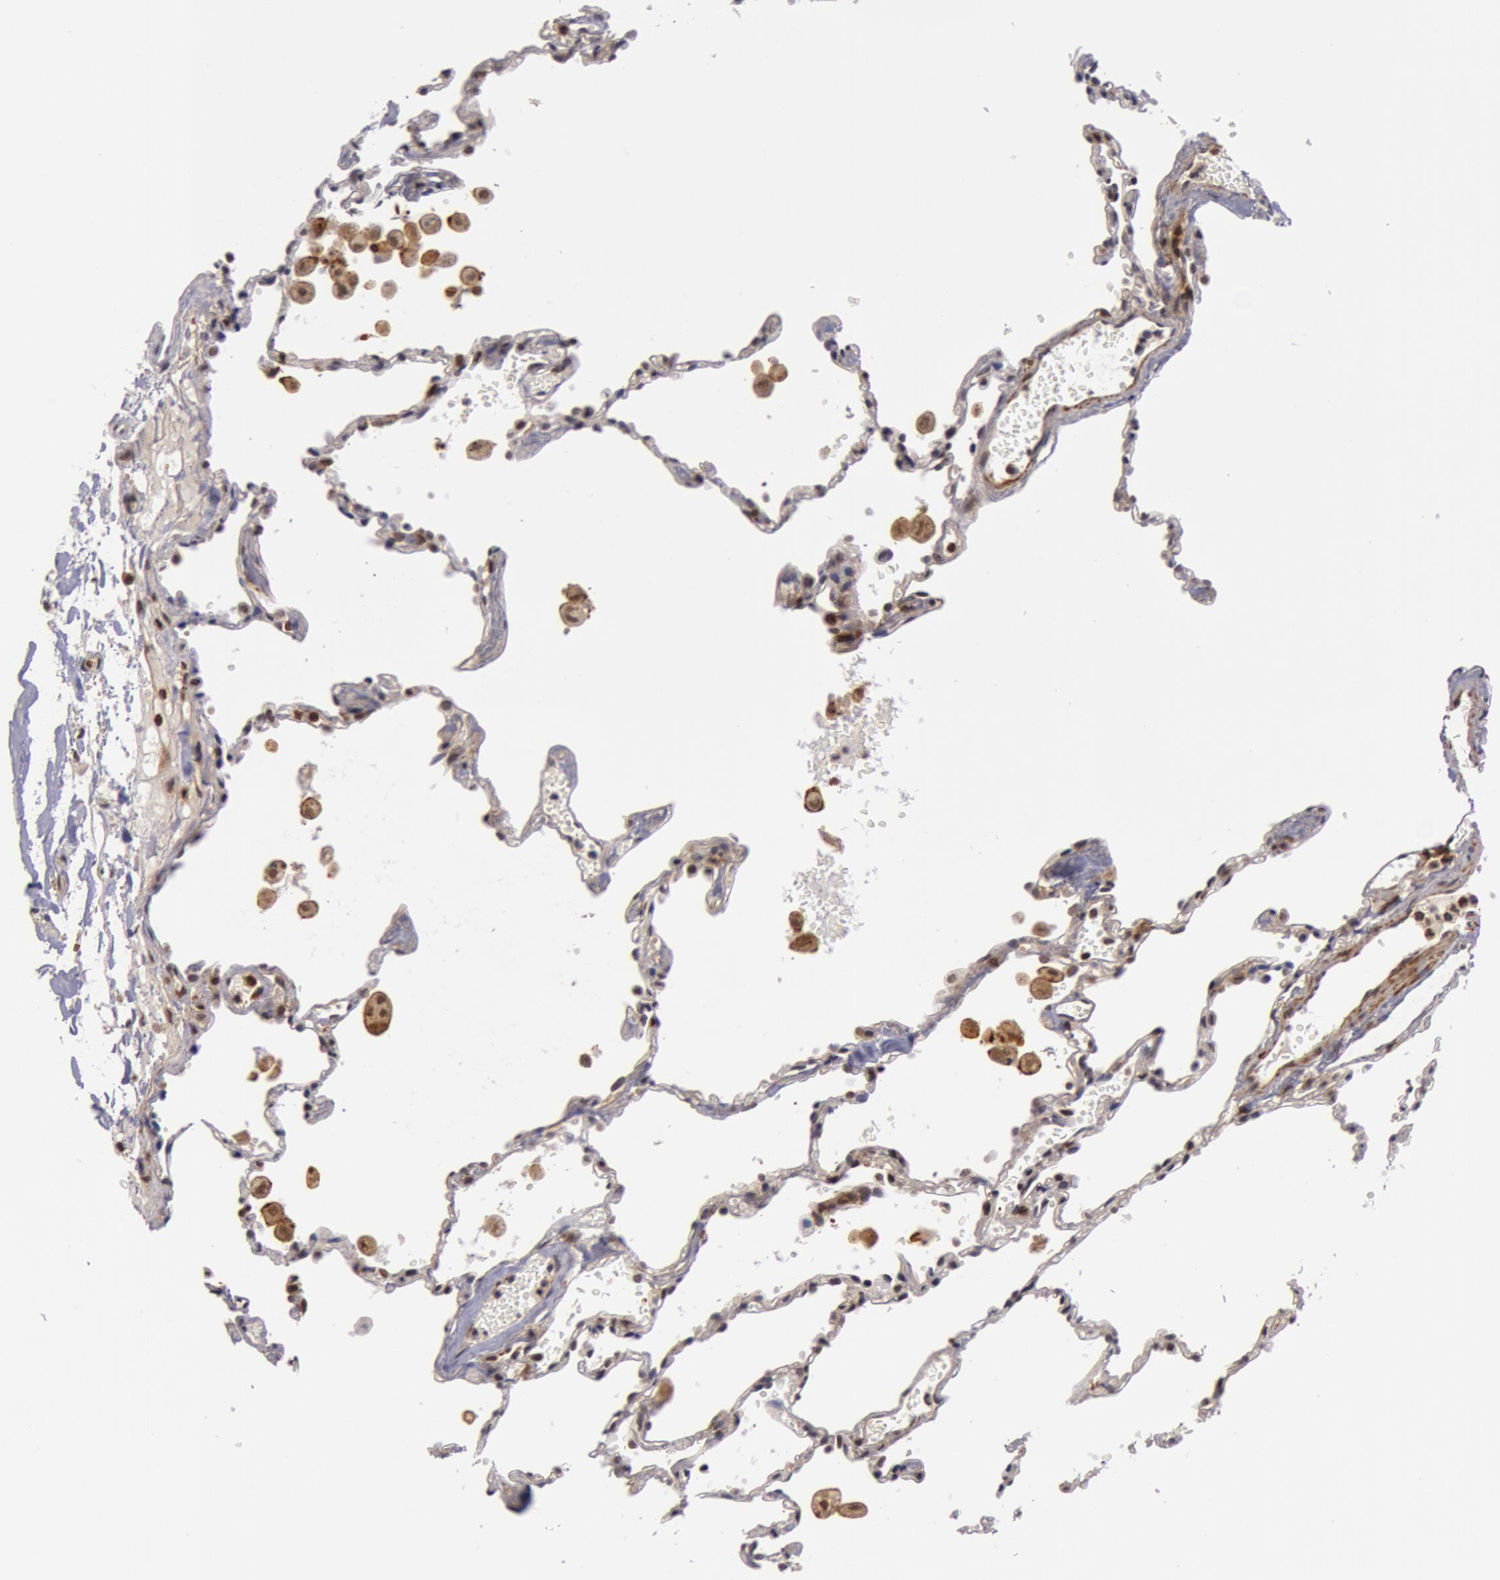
{"staining": {"intensity": "weak", "quantity": "<25%", "location": "cytoplasmic/membranous,nuclear"}, "tissue": "lung", "cell_type": "Alveolar cells", "image_type": "normal", "snomed": [{"axis": "morphology", "description": "Normal tissue, NOS"}, {"axis": "topography", "description": "Lung"}], "caption": "IHC histopathology image of normal lung: lung stained with DAB reveals no significant protein positivity in alveolar cells.", "gene": "ZNF350", "patient": {"sex": "male", "age": 71}}